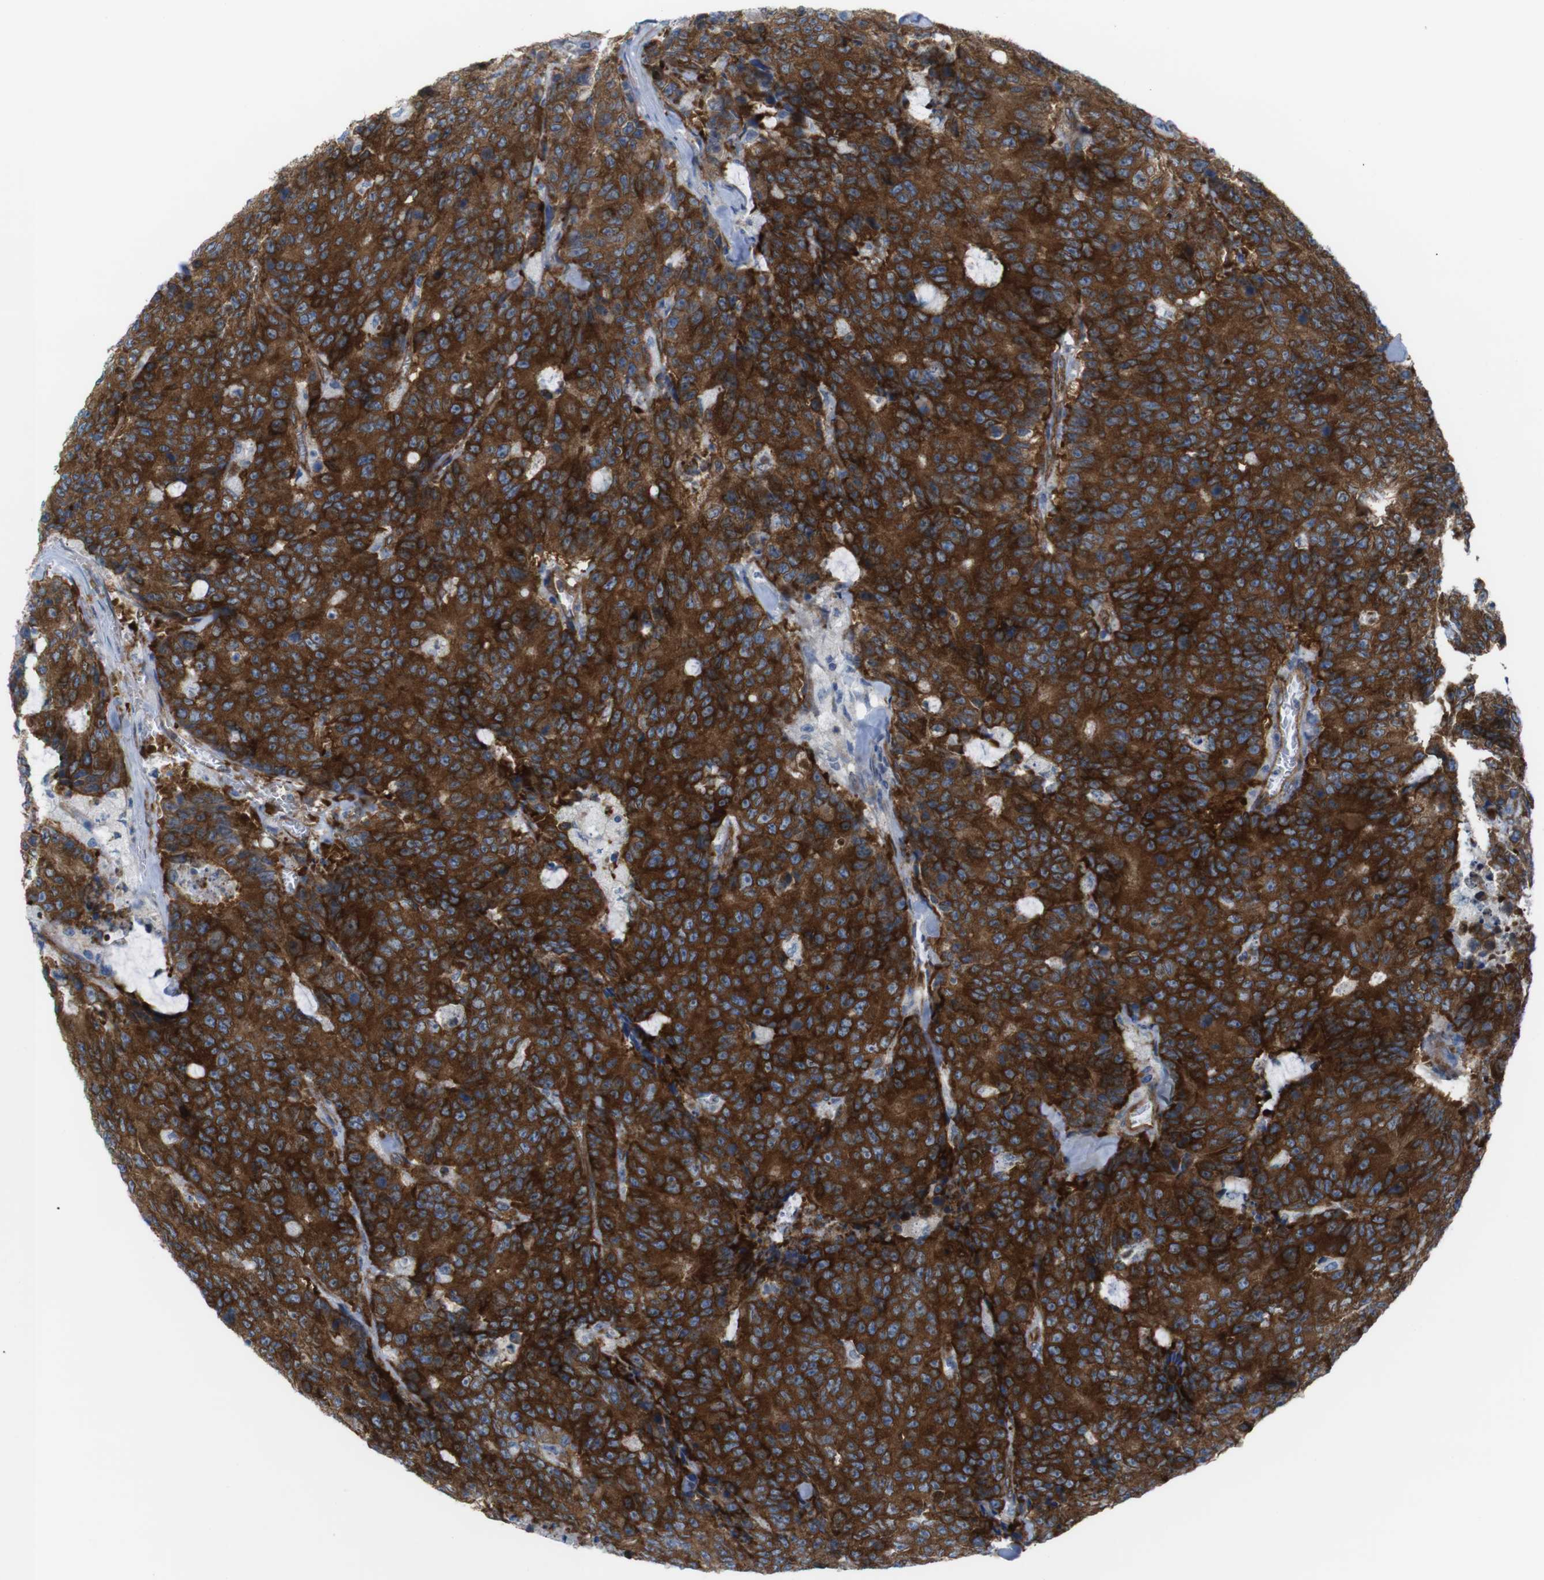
{"staining": {"intensity": "strong", "quantity": ">75%", "location": "cytoplasmic/membranous"}, "tissue": "colorectal cancer", "cell_type": "Tumor cells", "image_type": "cancer", "snomed": [{"axis": "morphology", "description": "Adenocarcinoma, NOS"}, {"axis": "topography", "description": "Colon"}], "caption": "A micrograph of colorectal adenocarcinoma stained for a protein shows strong cytoplasmic/membranous brown staining in tumor cells. (Brightfield microscopy of DAB IHC at high magnification).", "gene": "DIAPH2", "patient": {"sex": "female", "age": 86}}